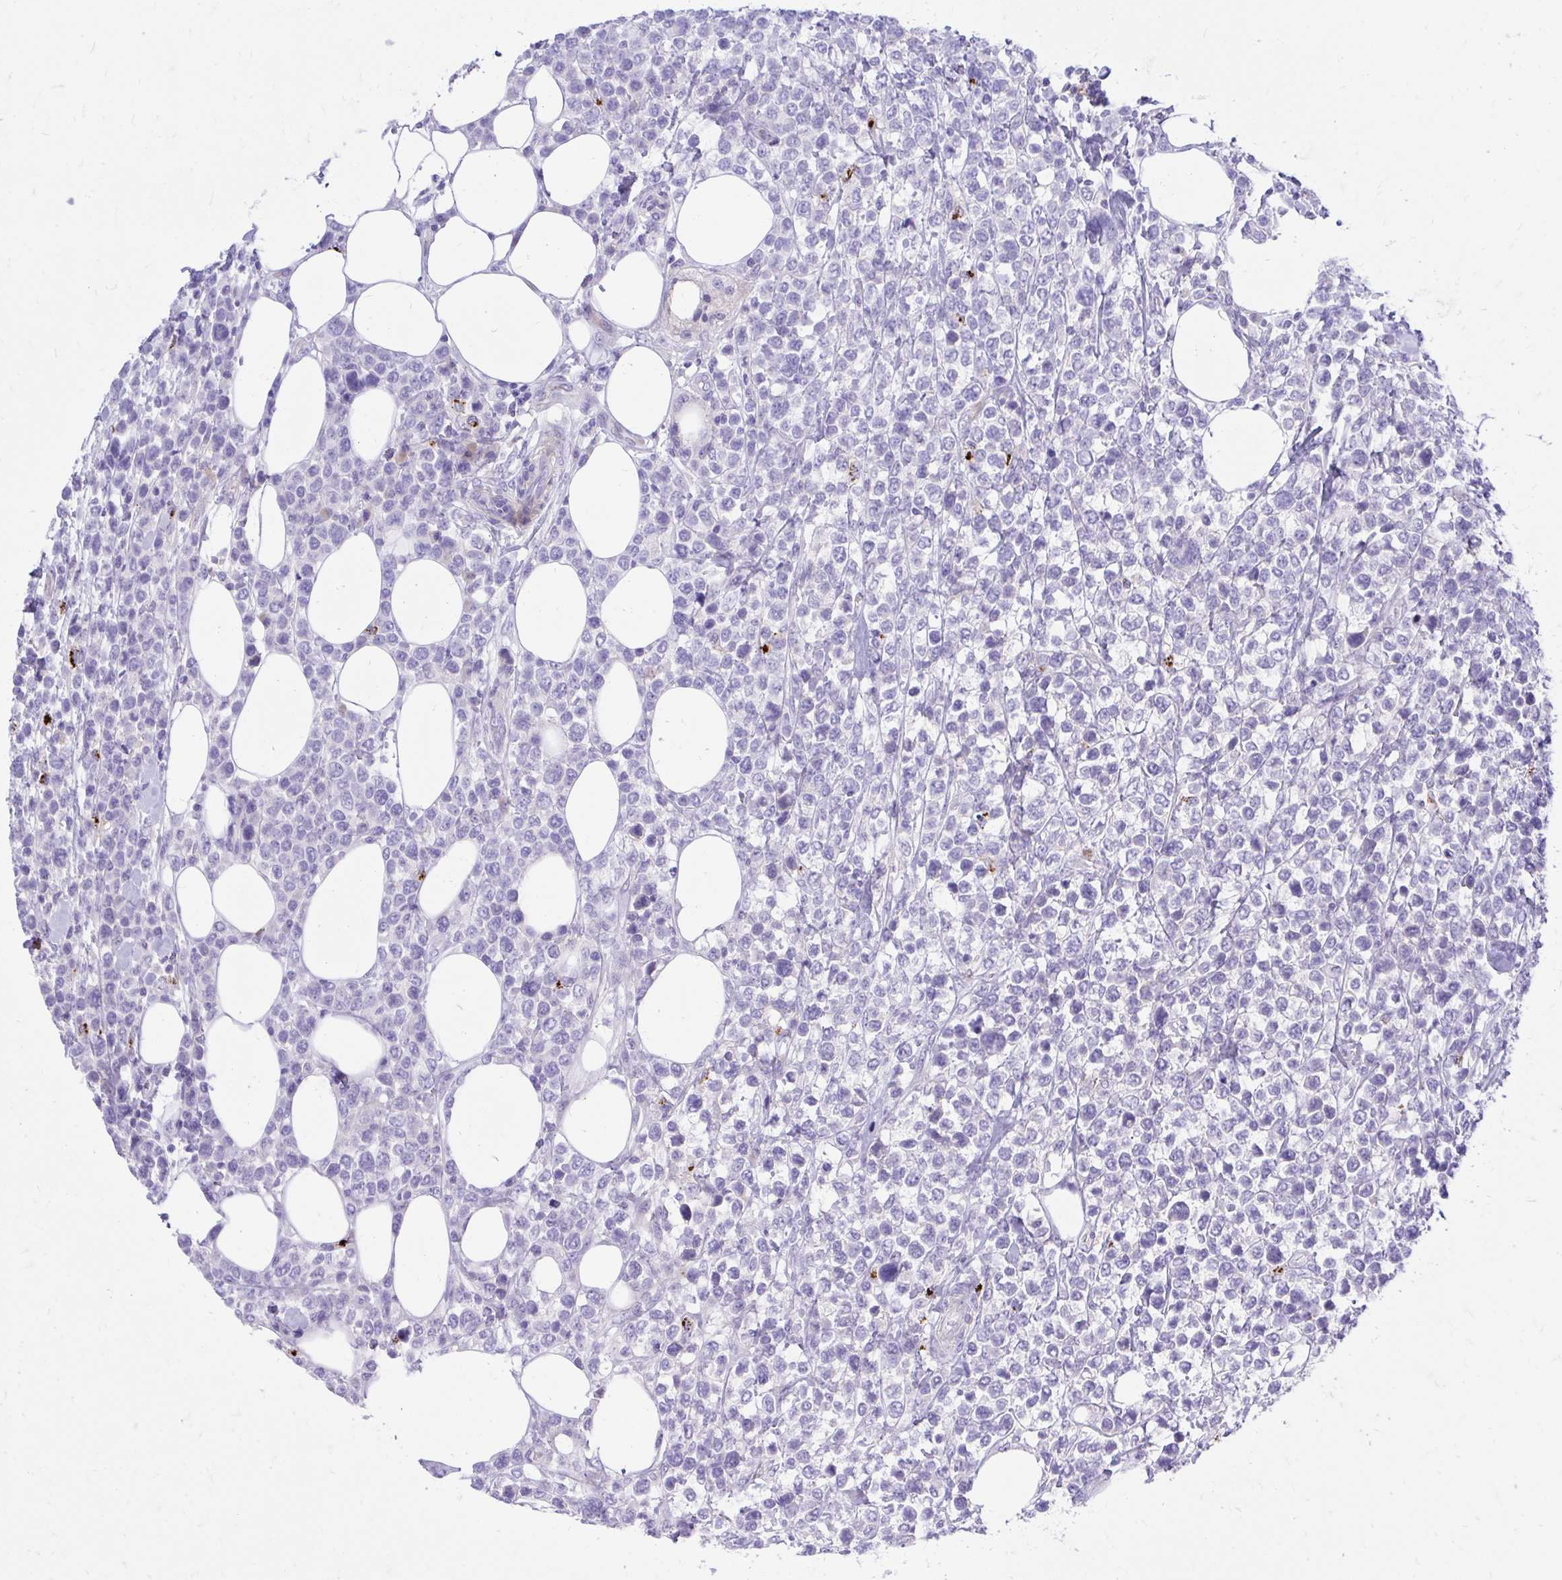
{"staining": {"intensity": "negative", "quantity": "none", "location": "none"}, "tissue": "lymphoma", "cell_type": "Tumor cells", "image_type": "cancer", "snomed": [{"axis": "morphology", "description": "Malignant lymphoma, non-Hodgkin's type, High grade"}, {"axis": "topography", "description": "Soft tissue"}], "caption": "A high-resolution photomicrograph shows immunohistochemistry (IHC) staining of malignant lymphoma, non-Hodgkin's type (high-grade), which reveals no significant expression in tumor cells.", "gene": "TP53I11", "patient": {"sex": "female", "age": 56}}